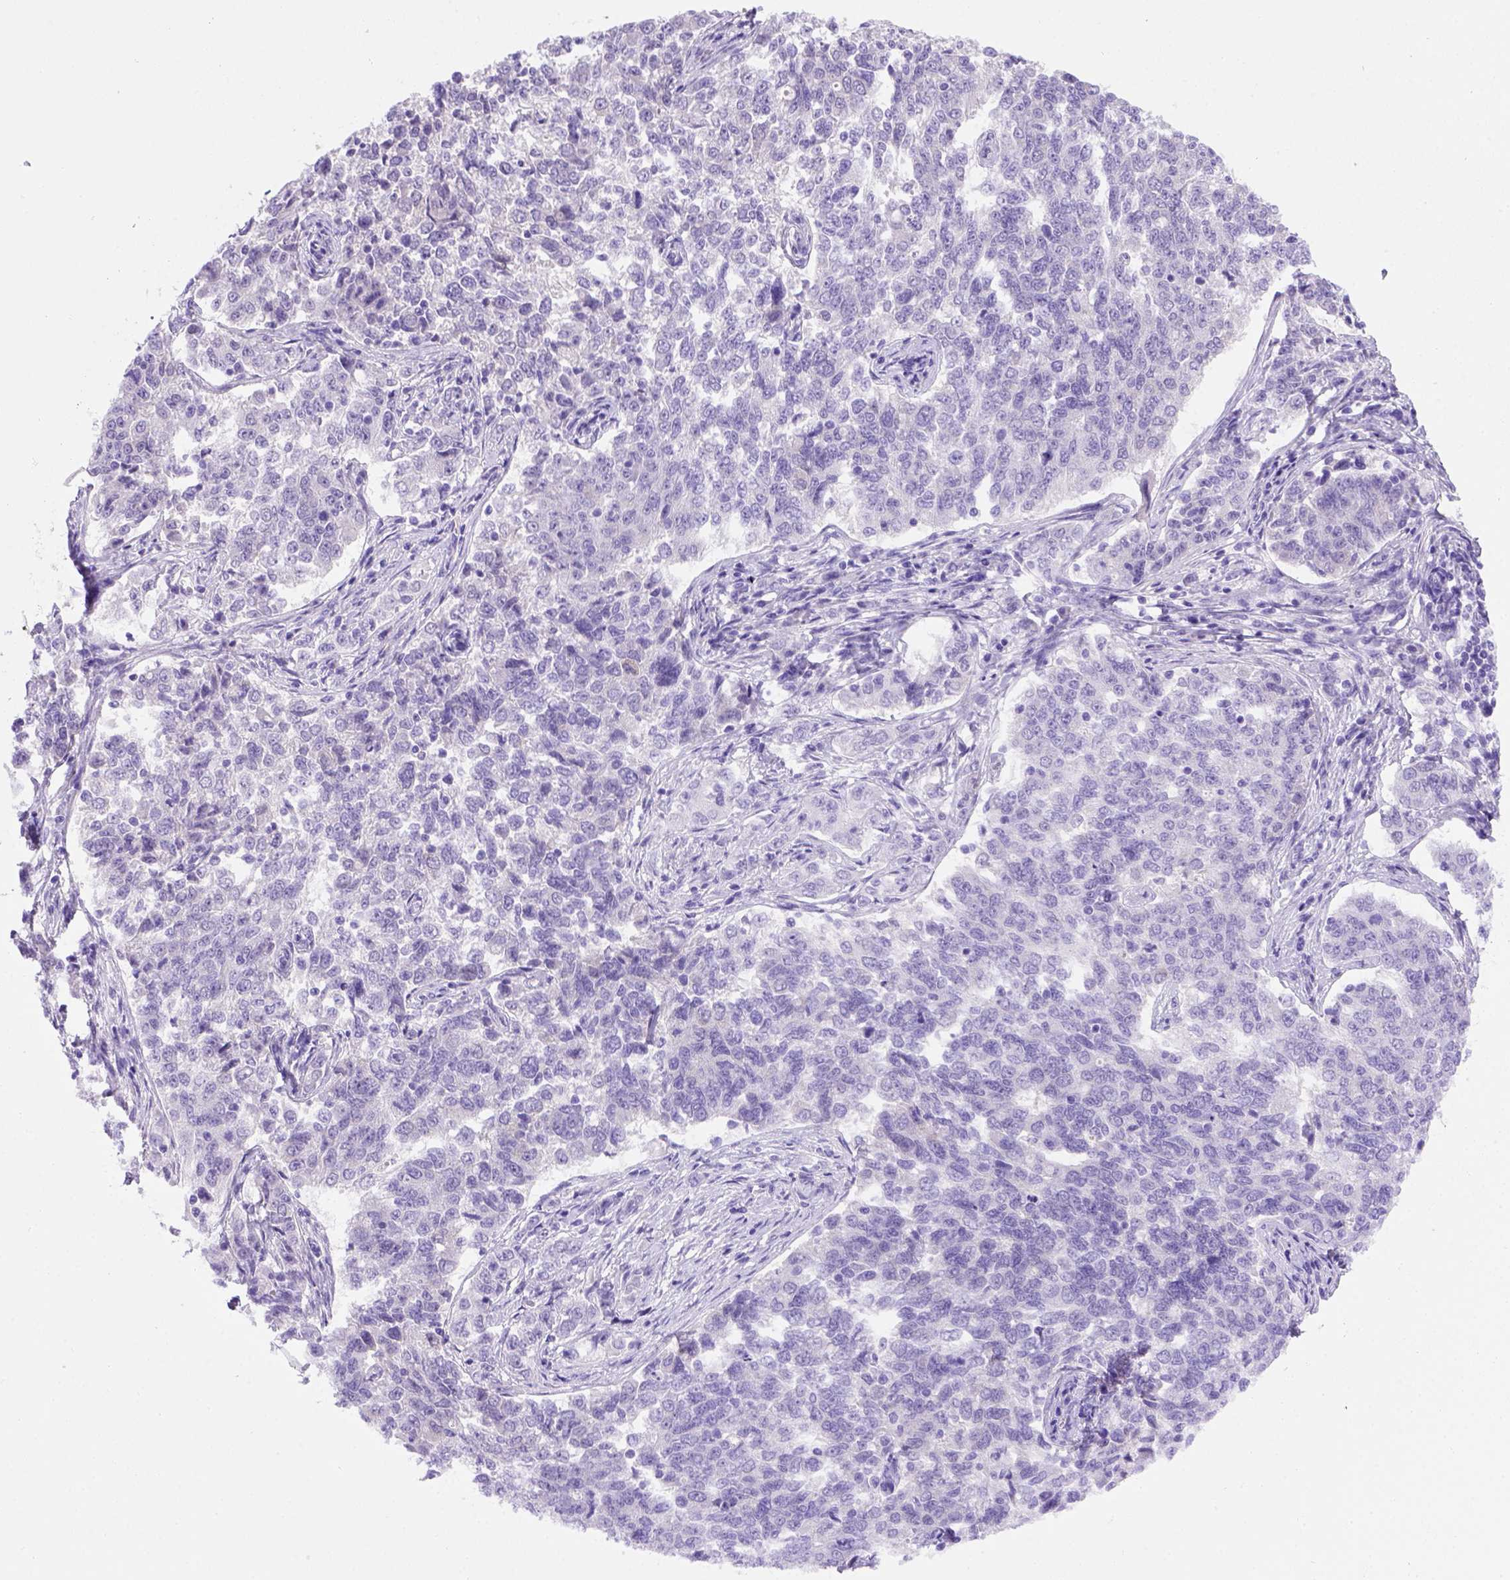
{"staining": {"intensity": "negative", "quantity": "none", "location": "none"}, "tissue": "endometrial cancer", "cell_type": "Tumor cells", "image_type": "cancer", "snomed": [{"axis": "morphology", "description": "Adenocarcinoma, NOS"}, {"axis": "topography", "description": "Endometrium"}], "caption": "Immunohistochemistry (IHC) photomicrograph of neoplastic tissue: human endometrial adenocarcinoma stained with DAB (3,3'-diaminobenzidine) shows no significant protein expression in tumor cells.", "gene": "FOXI1", "patient": {"sex": "female", "age": 43}}